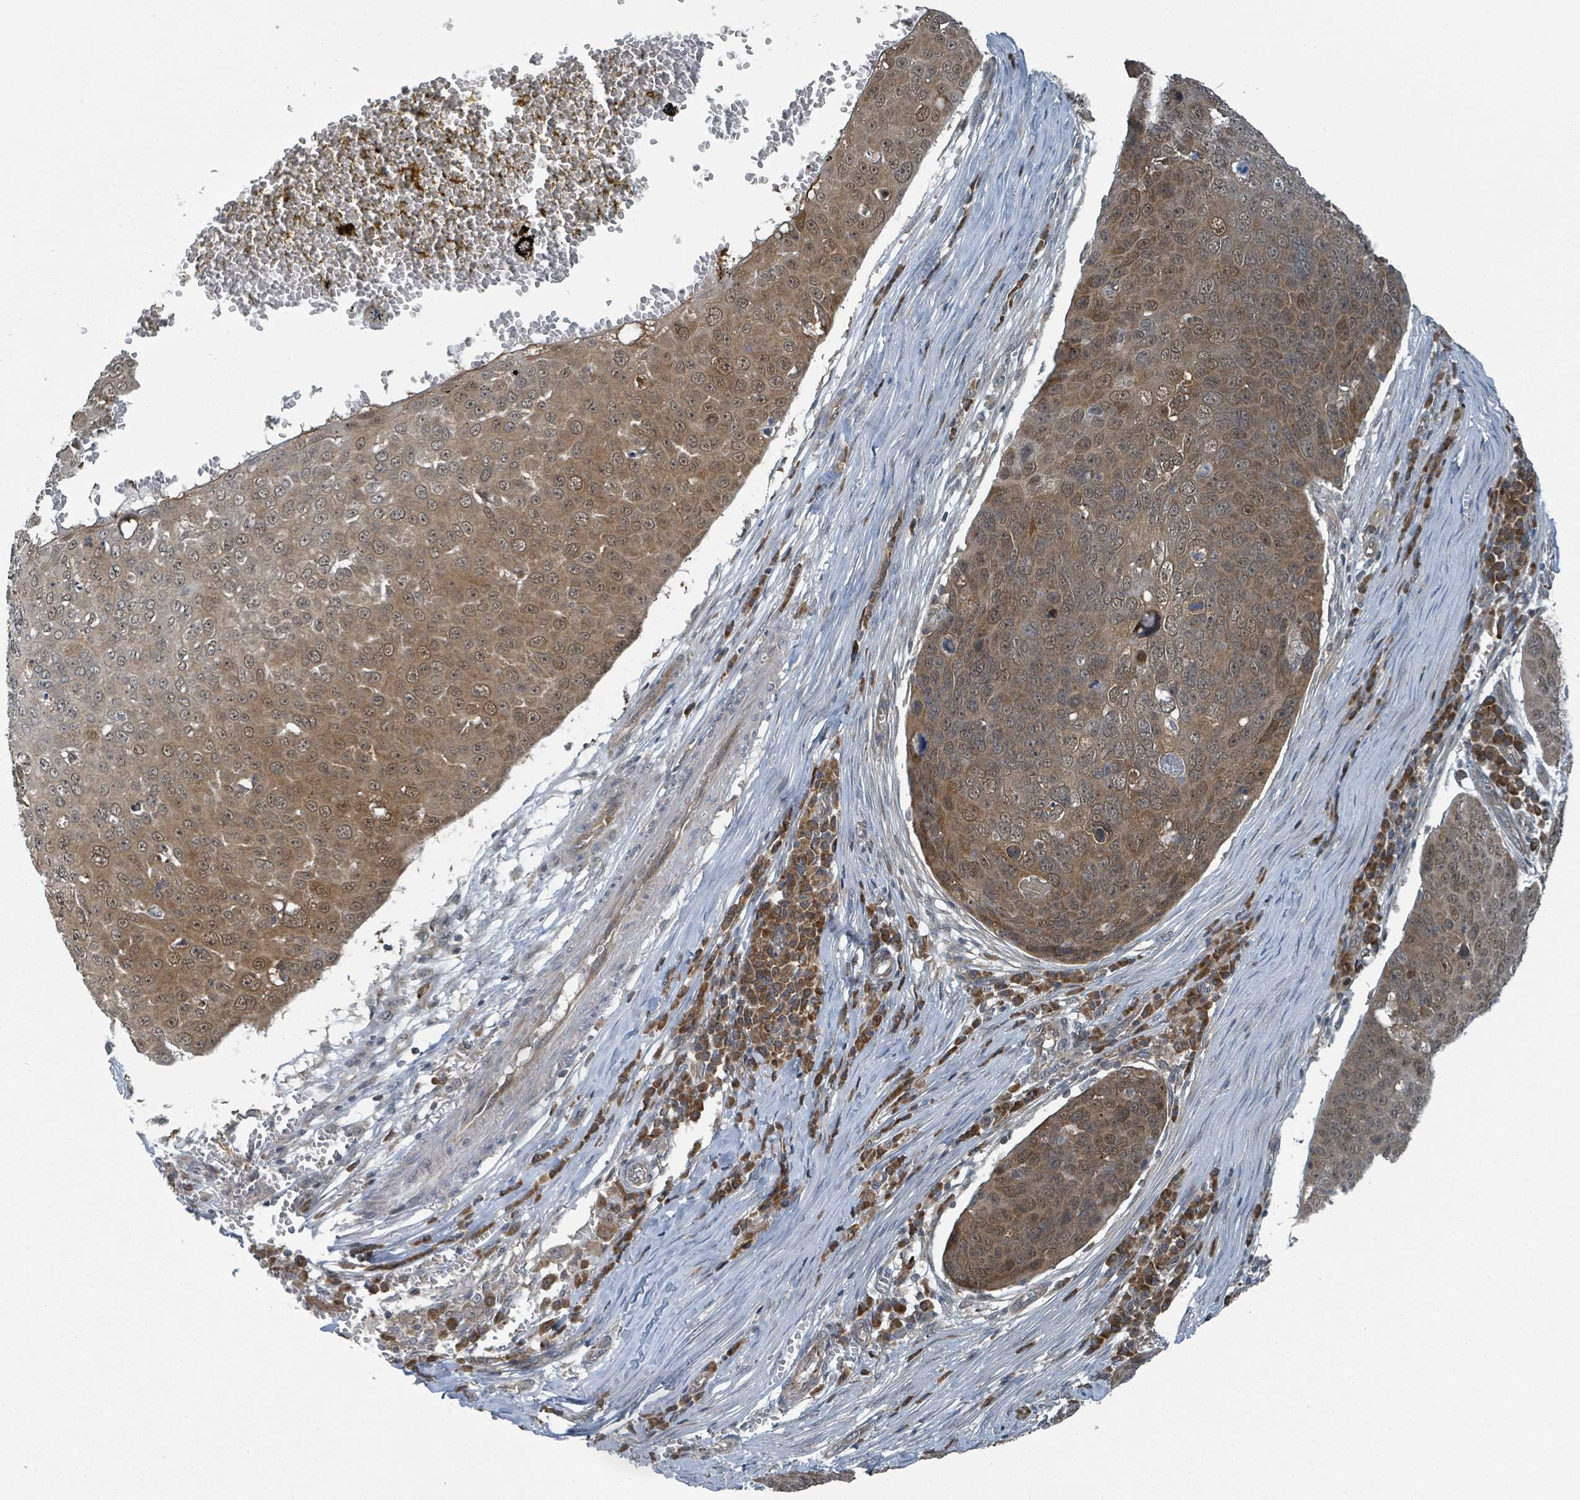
{"staining": {"intensity": "moderate", "quantity": ">75%", "location": "cytoplasmic/membranous,nuclear"}, "tissue": "skin cancer", "cell_type": "Tumor cells", "image_type": "cancer", "snomed": [{"axis": "morphology", "description": "Squamous cell carcinoma, NOS"}, {"axis": "topography", "description": "Skin"}], "caption": "A micrograph showing moderate cytoplasmic/membranous and nuclear positivity in about >75% of tumor cells in skin cancer, as visualized by brown immunohistochemical staining.", "gene": "GOLGA7", "patient": {"sex": "male", "age": 71}}